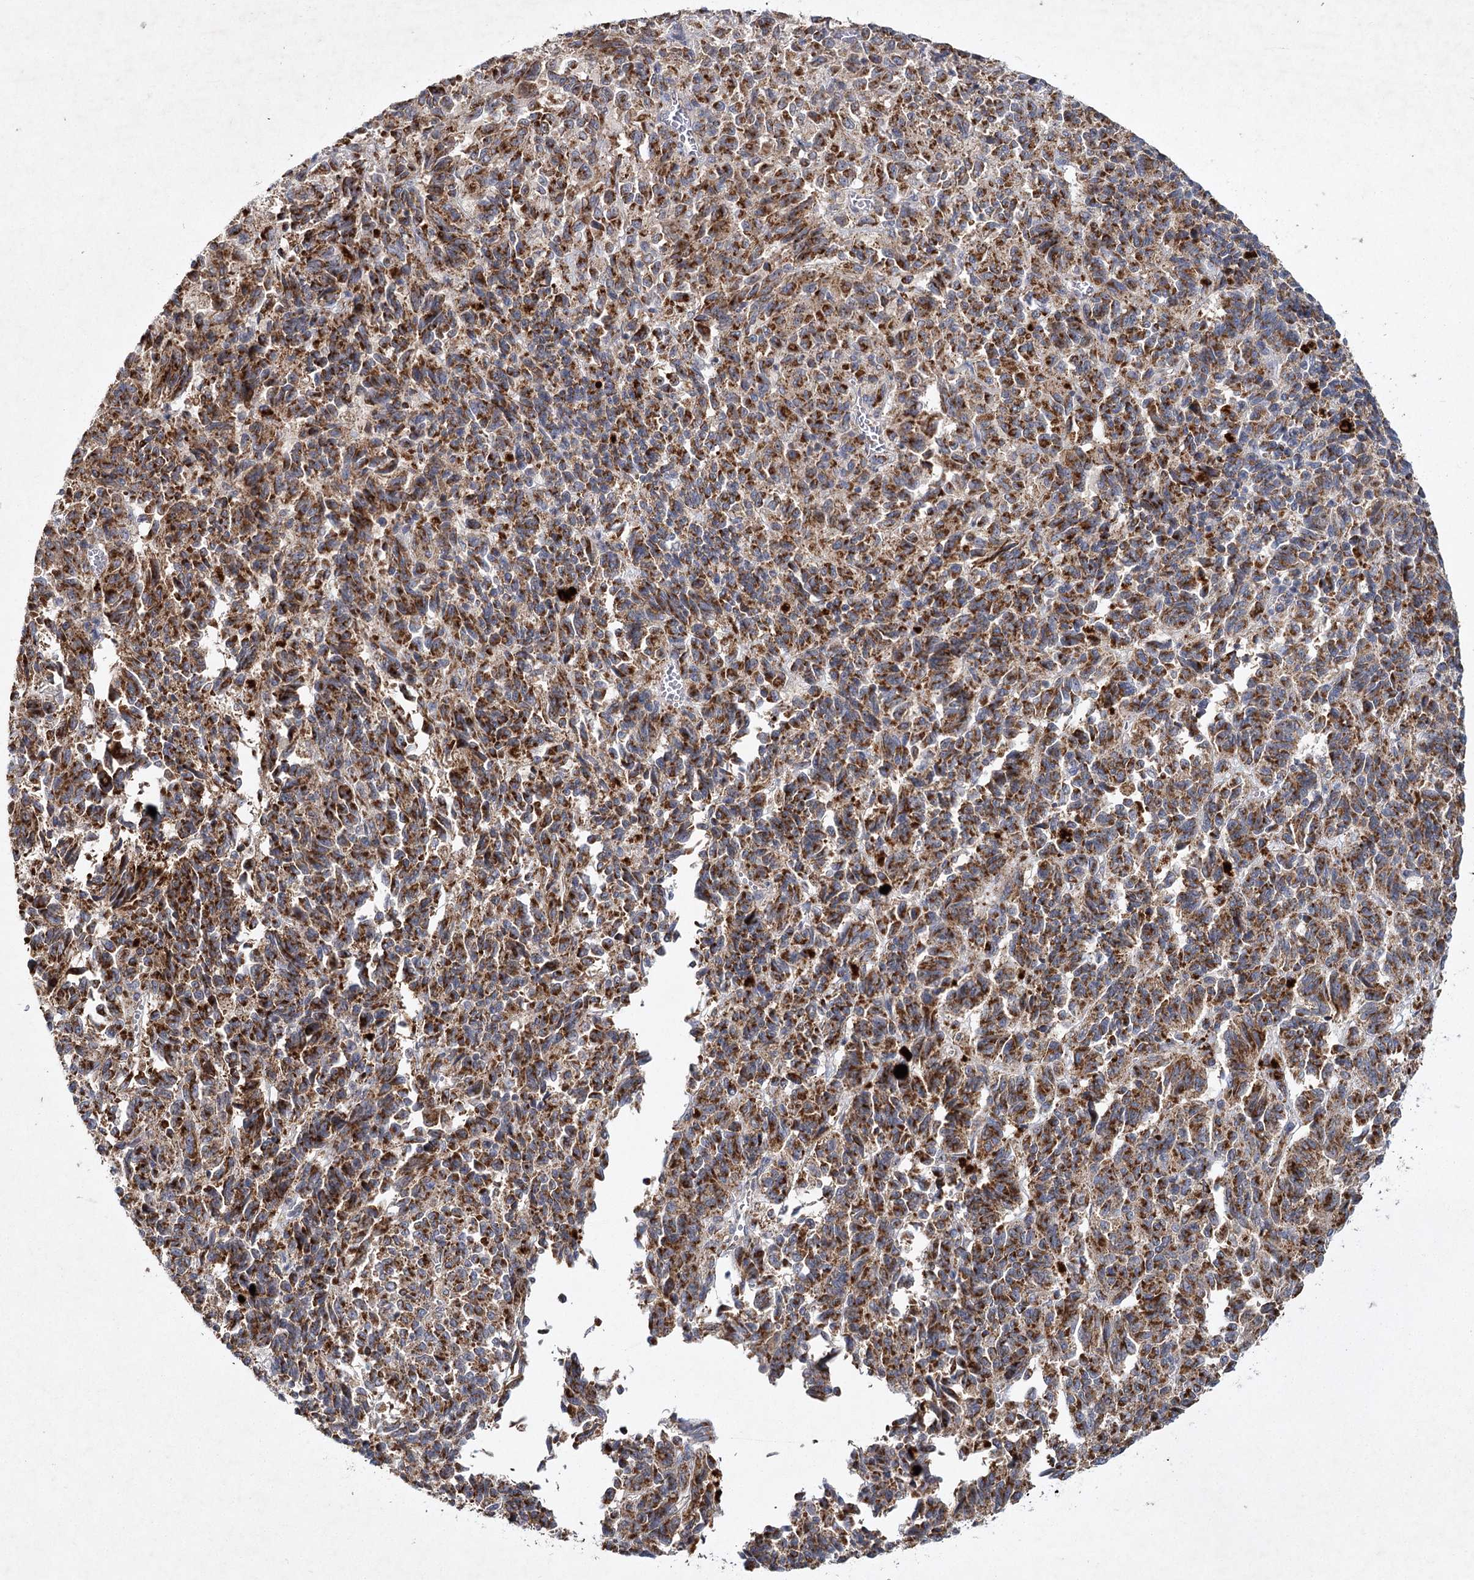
{"staining": {"intensity": "strong", "quantity": ">75%", "location": "cytoplasmic/membranous"}, "tissue": "melanoma", "cell_type": "Tumor cells", "image_type": "cancer", "snomed": [{"axis": "morphology", "description": "Malignant melanoma, Metastatic site"}, {"axis": "topography", "description": "Lung"}], "caption": "Immunohistochemistry (IHC) photomicrograph of human malignant melanoma (metastatic site) stained for a protein (brown), which exhibits high levels of strong cytoplasmic/membranous staining in about >75% of tumor cells.", "gene": "MRPL44", "patient": {"sex": "male", "age": 64}}